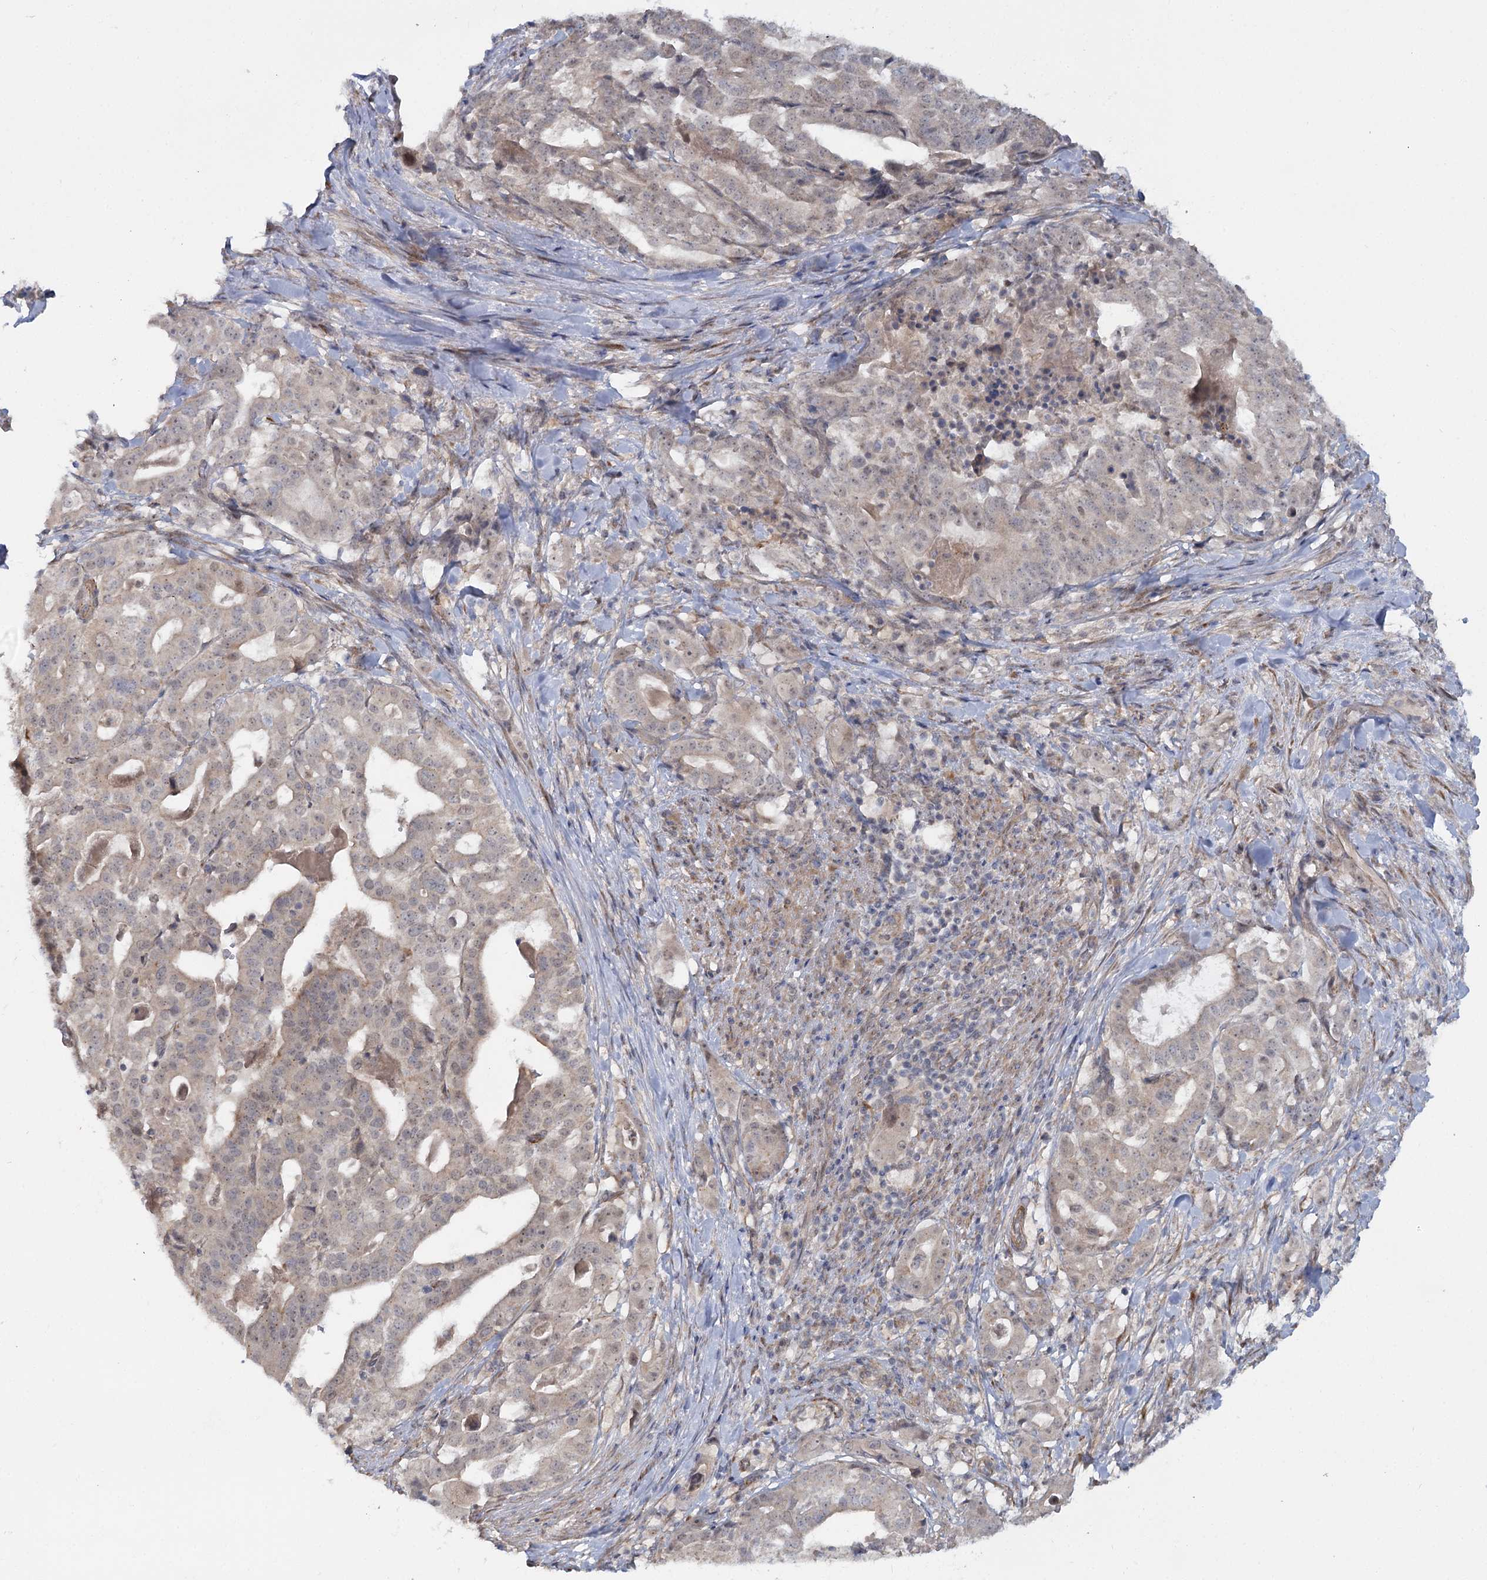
{"staining": {"intensity": "negative", "quantity": "none", "location": "none"}, "tissue": "stomach cancer", "cell_type": "Tumor cells", "image_type": "cancer", "snomed": [{"axis": "morphology", "description": "Adenocarcinoma, NOS"}, {"axis": "topography", "description": "Stomach"}], "caption": "Immunohistochemistry image of neoplastic tissue: stomach cancer (adenocarcinoma) stained with DAB (3,3'-diaminobenzidine) demonstrates no significant protein staining in tumor cells.", "gene": "TBC1D9B", "patient": {"sex": "male", "age": 48}}